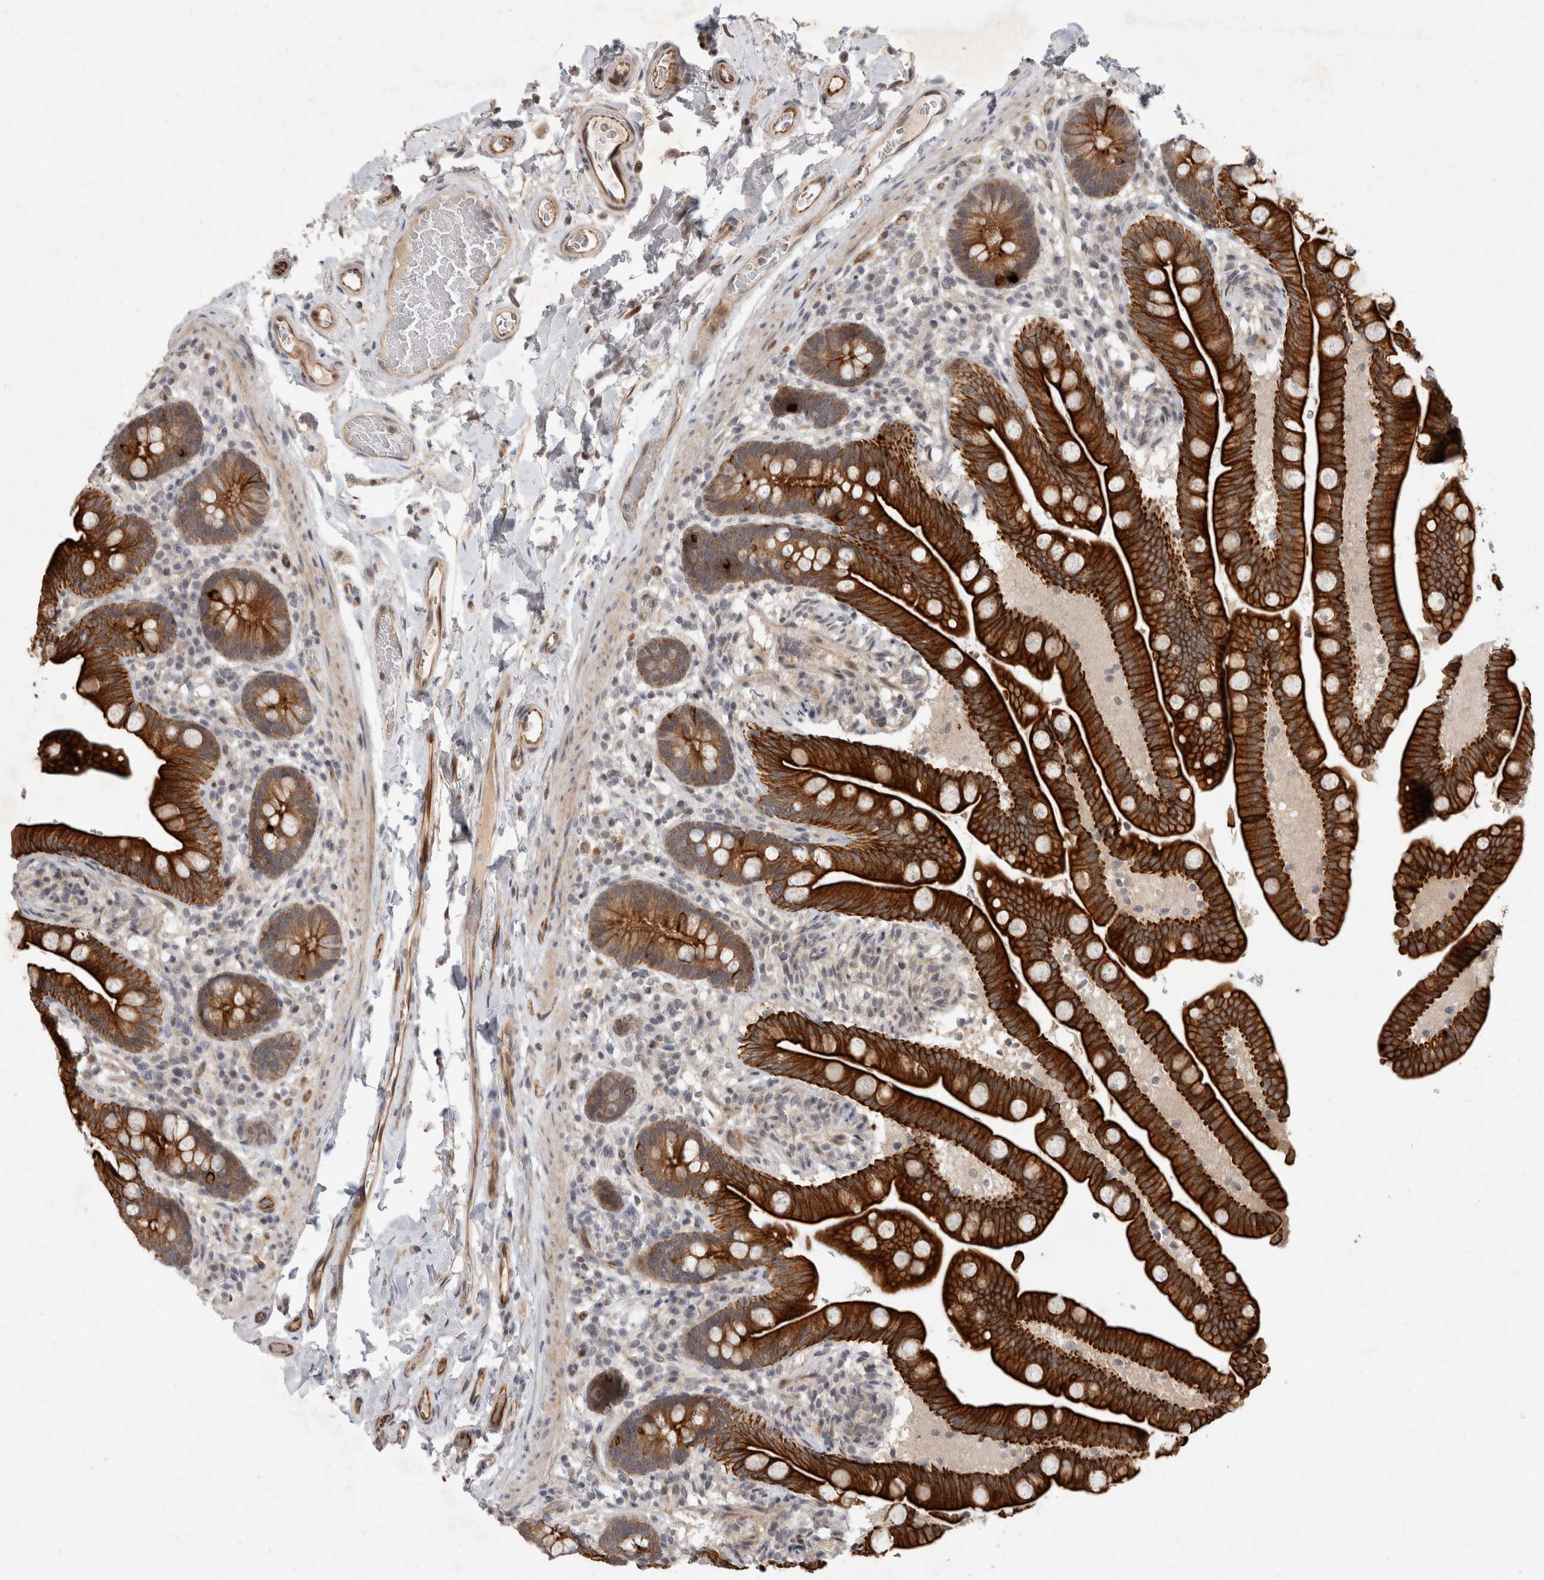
{"staining": {"intensity": "moderate", "quantity": ">75%", "location": "cytoplasmic/membranous"}, "tissue": "colon", "cell_type": "Endothelial cells", "image_type": "normal", "snomed": [{"axis": "morphology", "description": "Normal tissue, NOS"}, {"axis": "topography", "description": "Smooth muscle"}, {"axis": "topography", "description": "Colon"}], "caption": "A photomicrograph showing moderate cytoplasmic/membranous positivity in approximately >75% of endothelial cells in benign colon, as visualized by brown immunohistochemical staining.", "gene": "CRISPLD1", "patient": {"sex": "male", "age": 73}}